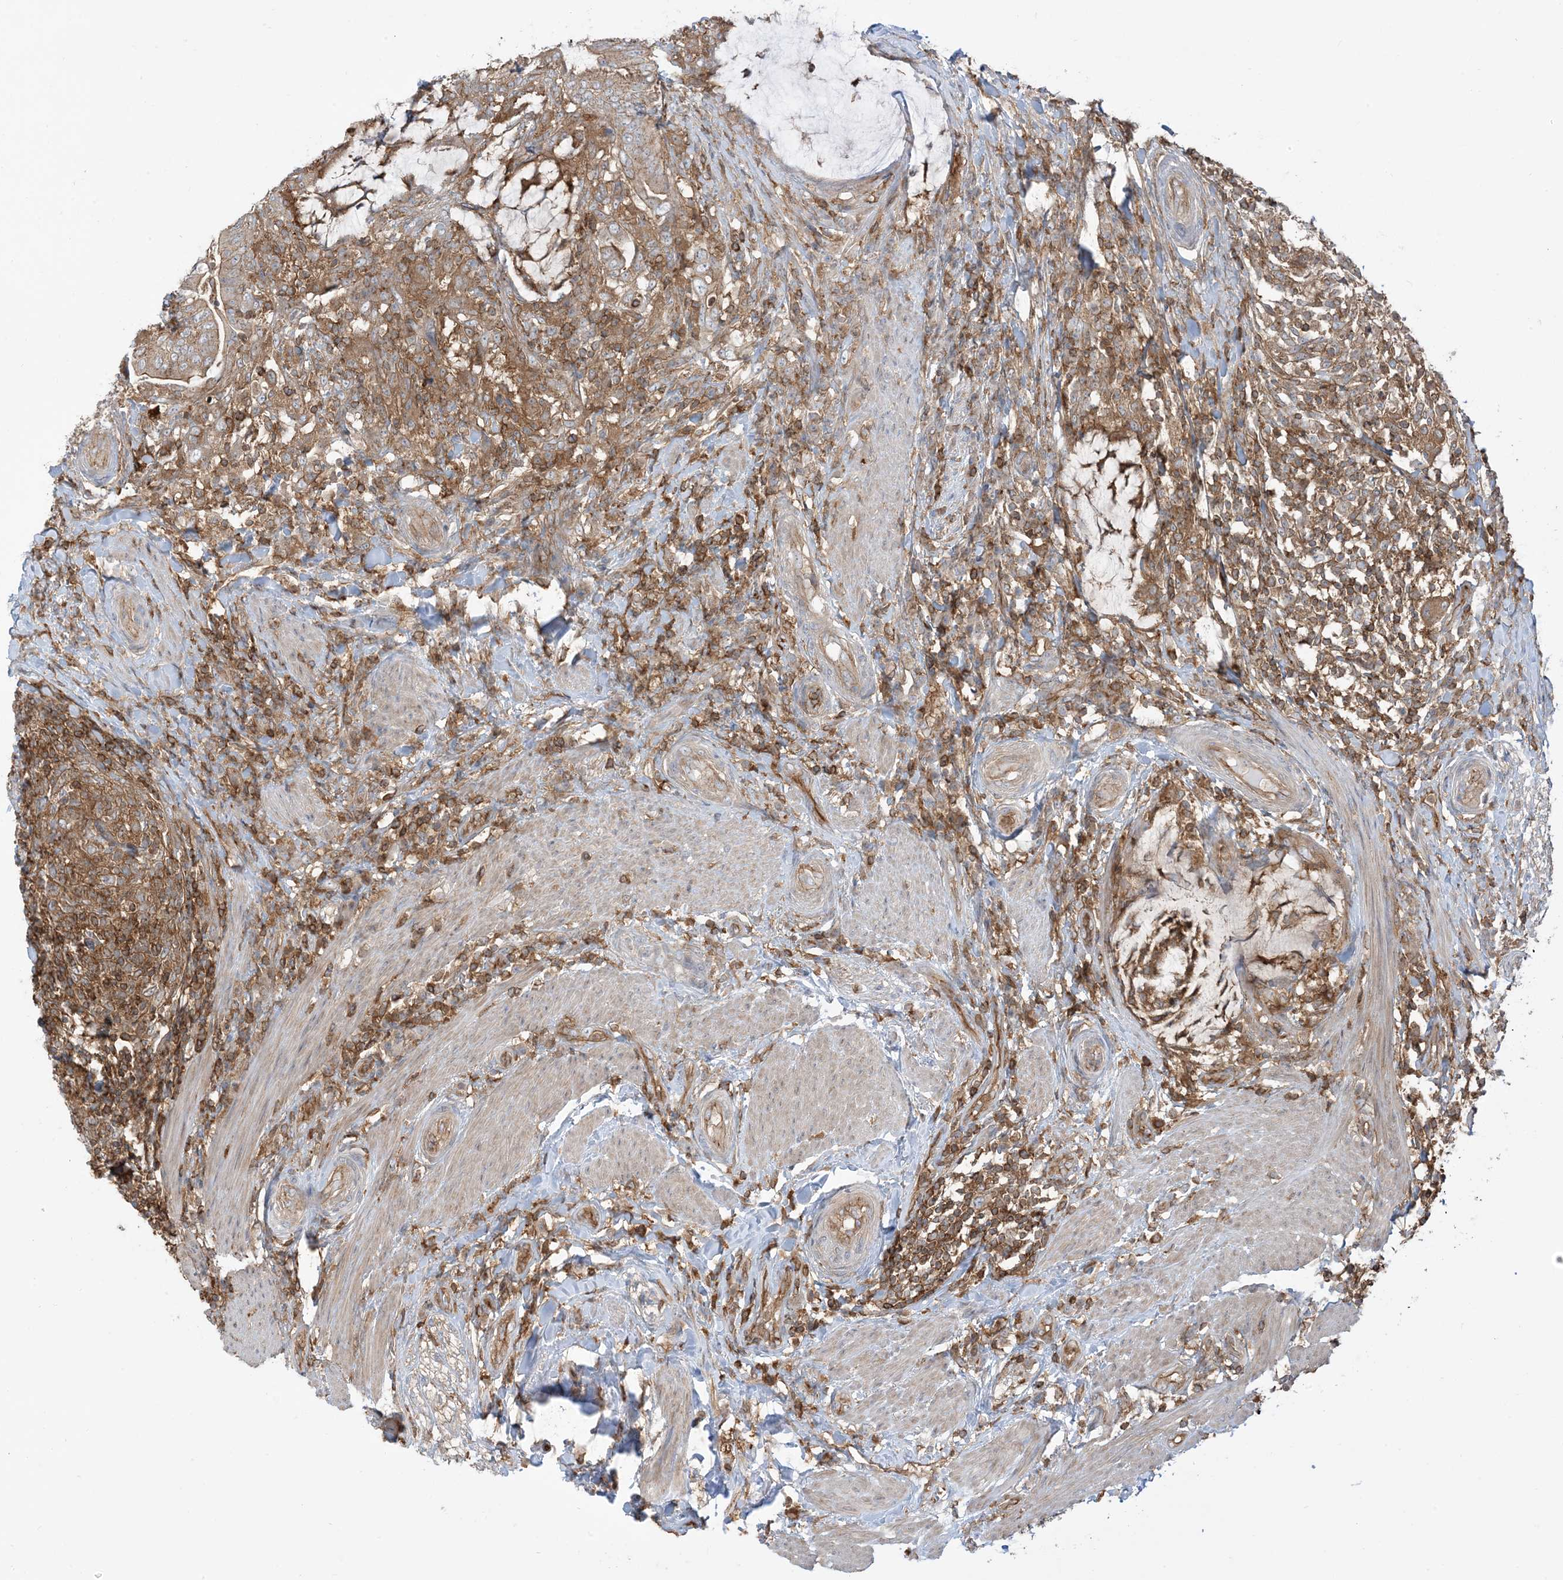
{"staining": {"intensity": "moderate", "quantity": ">75%", "location": "cytoplasmic/membranous"}, "tissue": "colorectal cancer", "cell_type": "Tumor cells", "image_type": "cancer", "snomed": [{"axis": "morphology", "description": "Adenocarcinoma, NOS"}, {"axis": "topography", "description": "Colon"}], "caption": "A brown stain labels moderate cytoplasmic/membranous positivity of a protein in colorectal cancer (adenocarcinoma) tumor cells. The staining was performed using DAB, with brown indicating positive protein expression. Nuclei are stained blue with hematoxylin.", "gene": "CAPZB", "patient": {"sex": "female", "age": 66}}